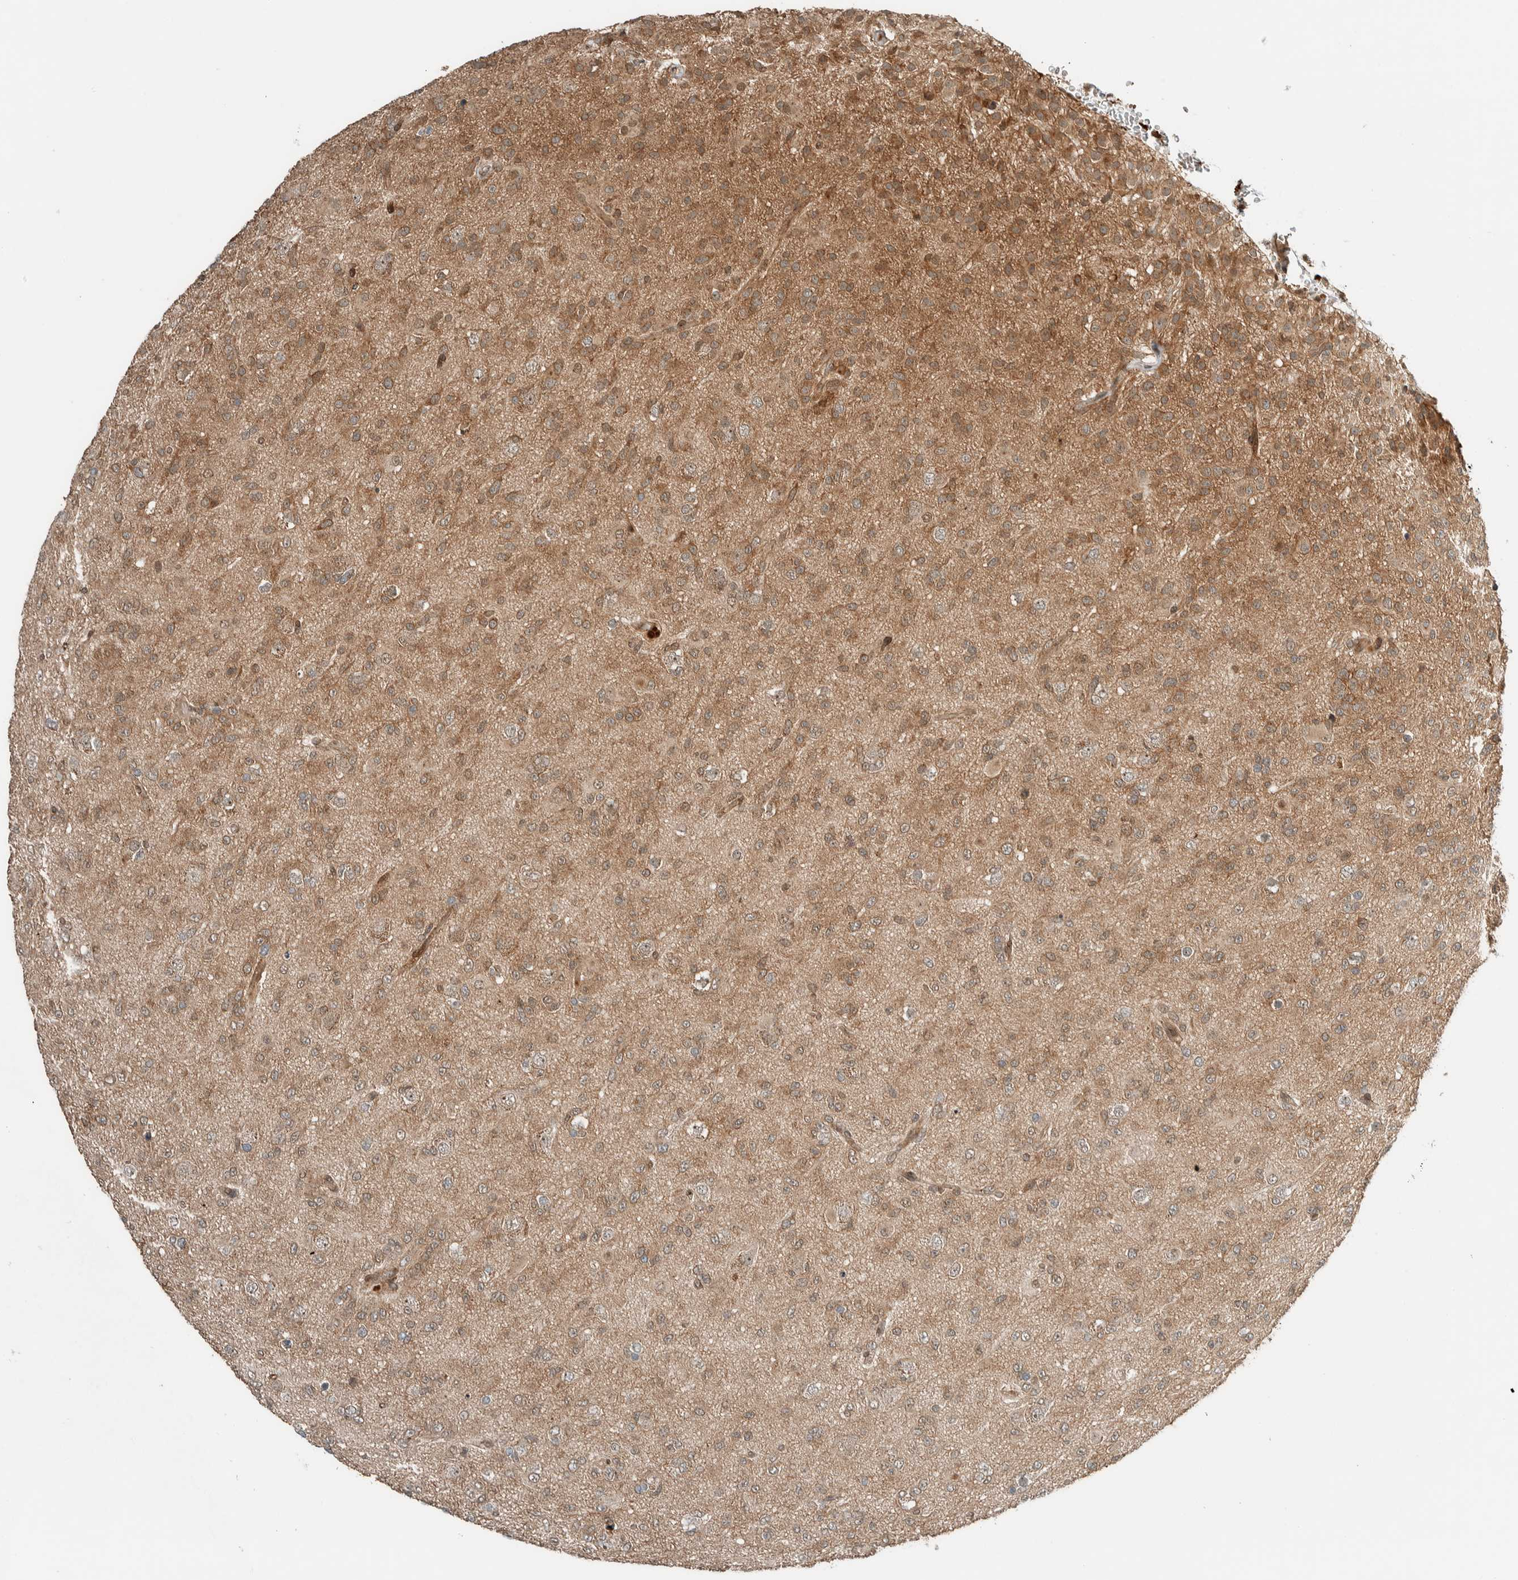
{"staining": {"intensity": "weak", "quantity": "25%-75%", "location": "cytoplasmic/membranous"}, "tissue": "glioma", "cell_type": "Tumor cells", "image_type": "cancer", "snomed": [{"axis": "morphology", "description": "Glioma, malignant, Low grade"}, {"axis": "topography", "description": "Brain"}], "caption": "Weak cytoplasmic/membranous protein expression is seen in approximately 25%-75% of tumor cells in malignant low-grade glioma. The protein is shown in brown color, while the nuclei are stained blue.", "gene": "STXBP4", "patient": {"sex": "male", "age": 65}}